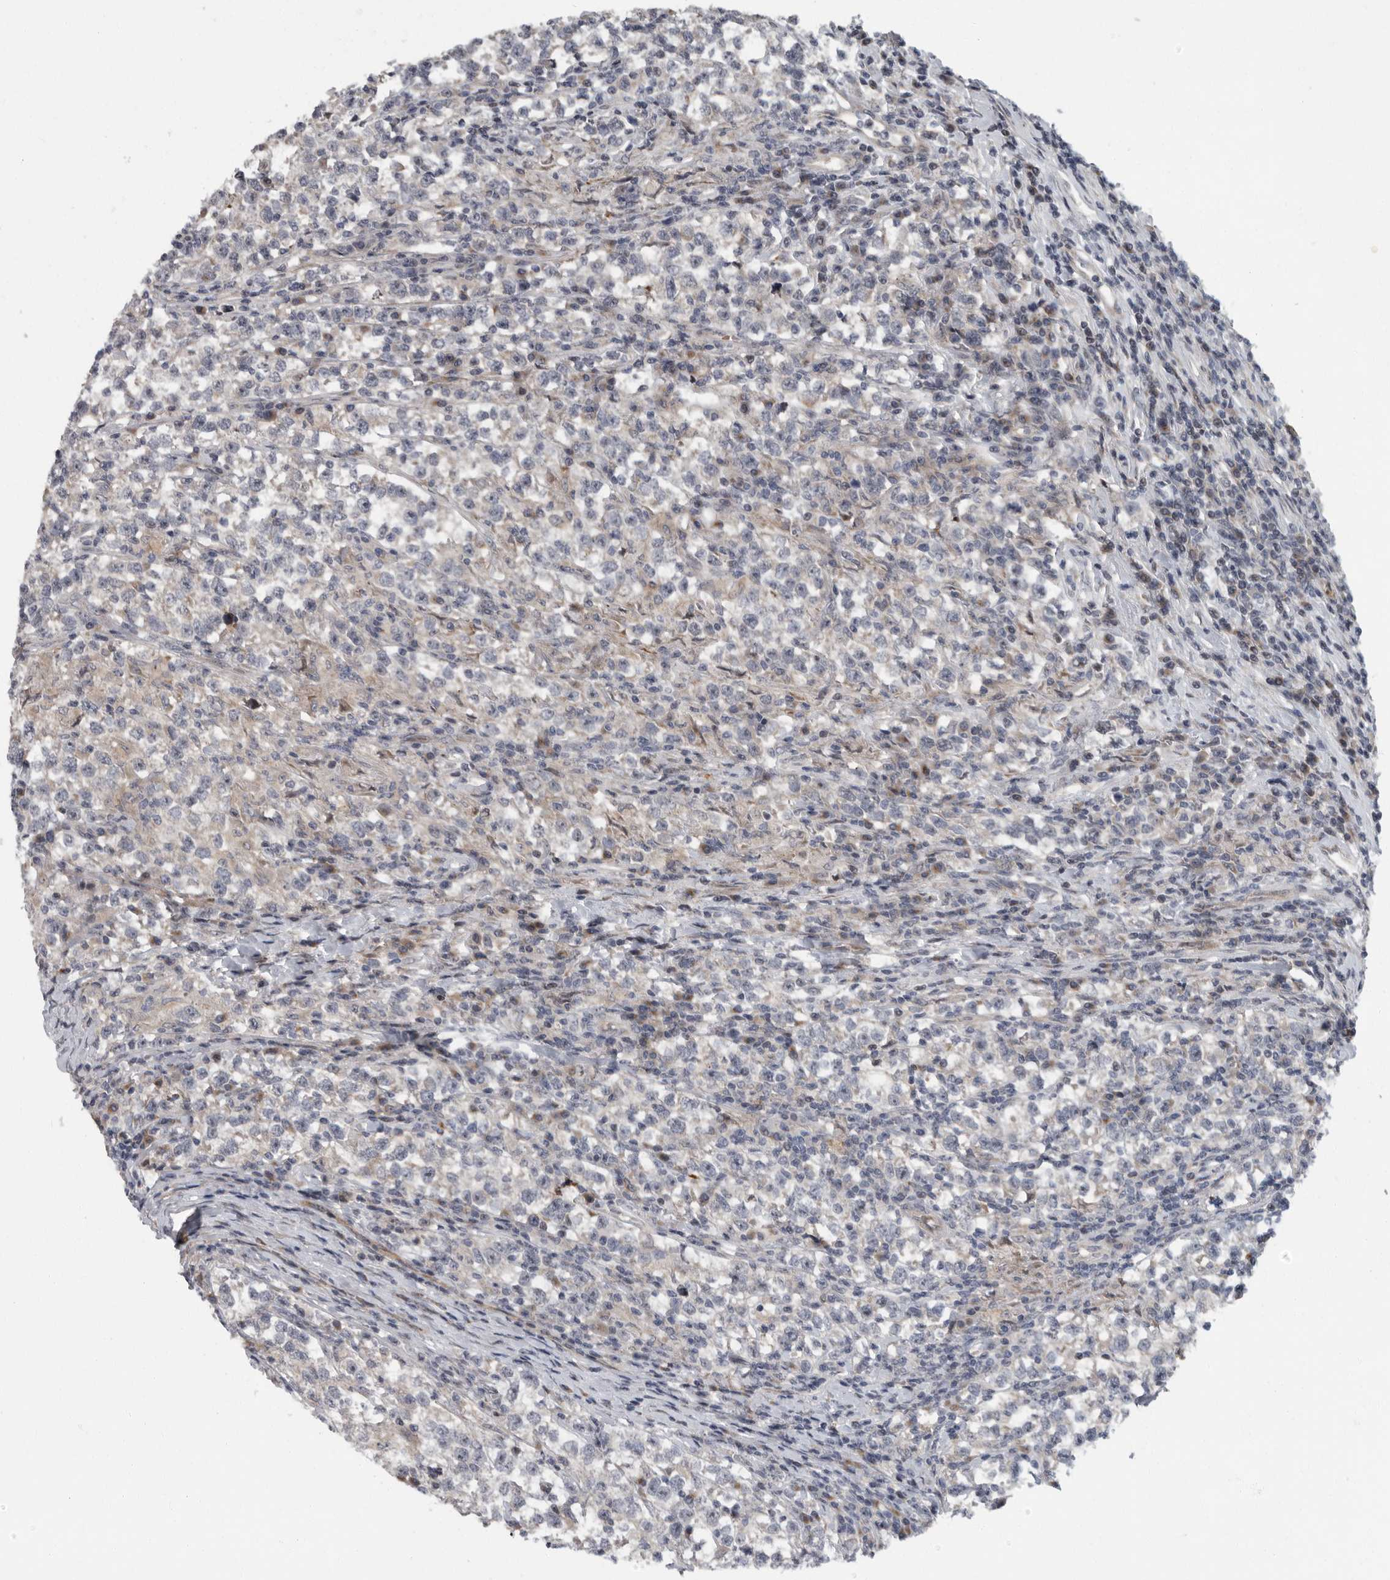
{"staining": {"intensity": "negative", "quantity": "none", "location": "none"}, "tissue": "testis cancer", "cell_type": "Tumor cells", "image_type": "cancer", "snomed": [{"axis": "morphology", "description": "Normal tissue, NOS"}, {"axis": "morphology", "description": "Seminoma, NOS"}, {"axis": "topography", "description": "Testis"}], "caption": "This is an IHC histopathology image of human seminoma (testis). There is no staining in tumor cells.", "gene": "PDCD11", "patient": {"sex": "male", "age": 43}}